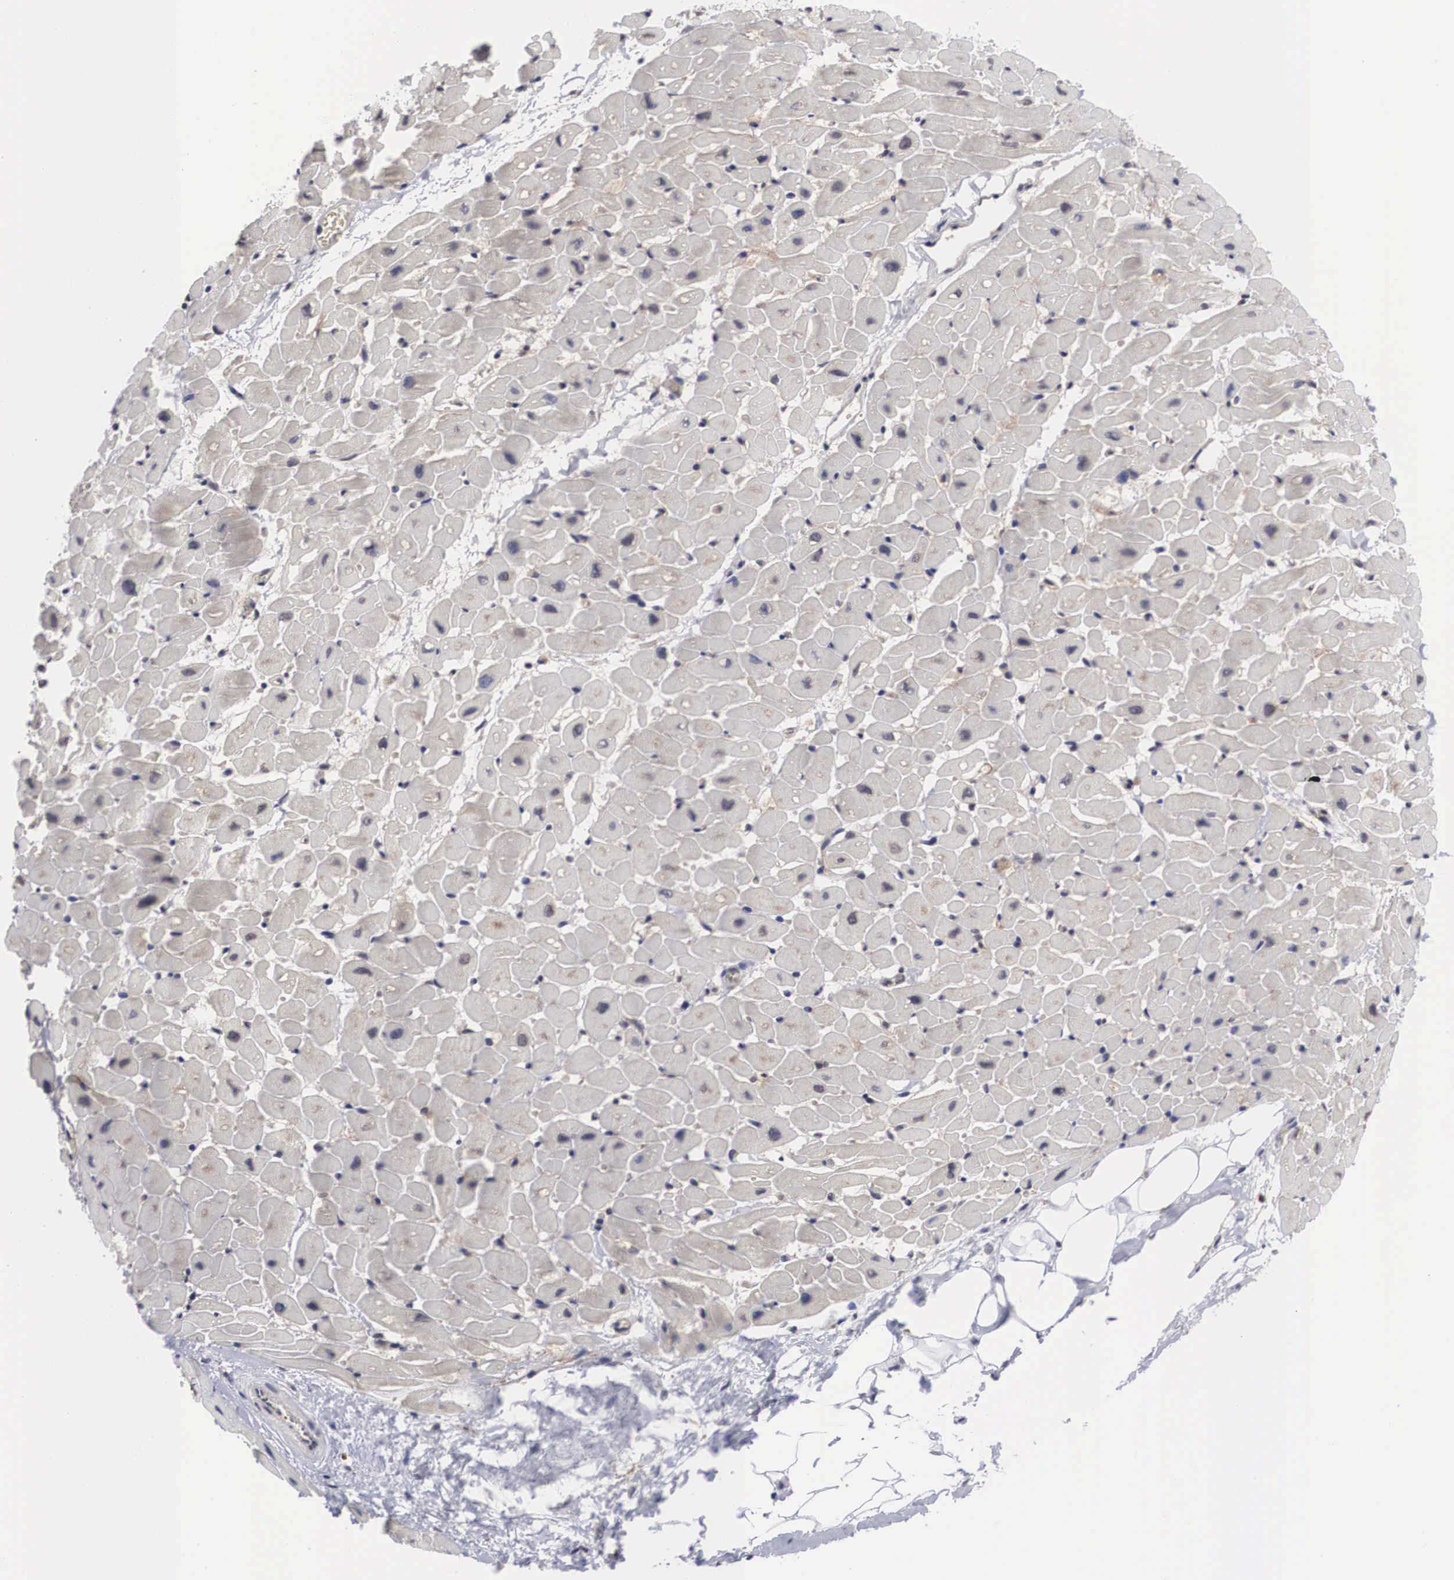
{"staining": {"intensity": "negative", "quantity": "none", "location": "none"}, "tissue": "heart muscle", "cell_type": "Cardiomyocytes", "image_type": "normal", "snomed": [{"axis": "morphology", "description": "Normal tissue, NOS"}, {"axis": "topography", "description": "Heart"}], "caption": "Cardiomyocytes show no significant positivity in unremarkable heart muscle. (Brightfield microscopy of DAB (3,3'-diaminobenzidine) IHC at high magnification).", "gene": "OTX2", "patient": {"sex": "male", "age": 45}}